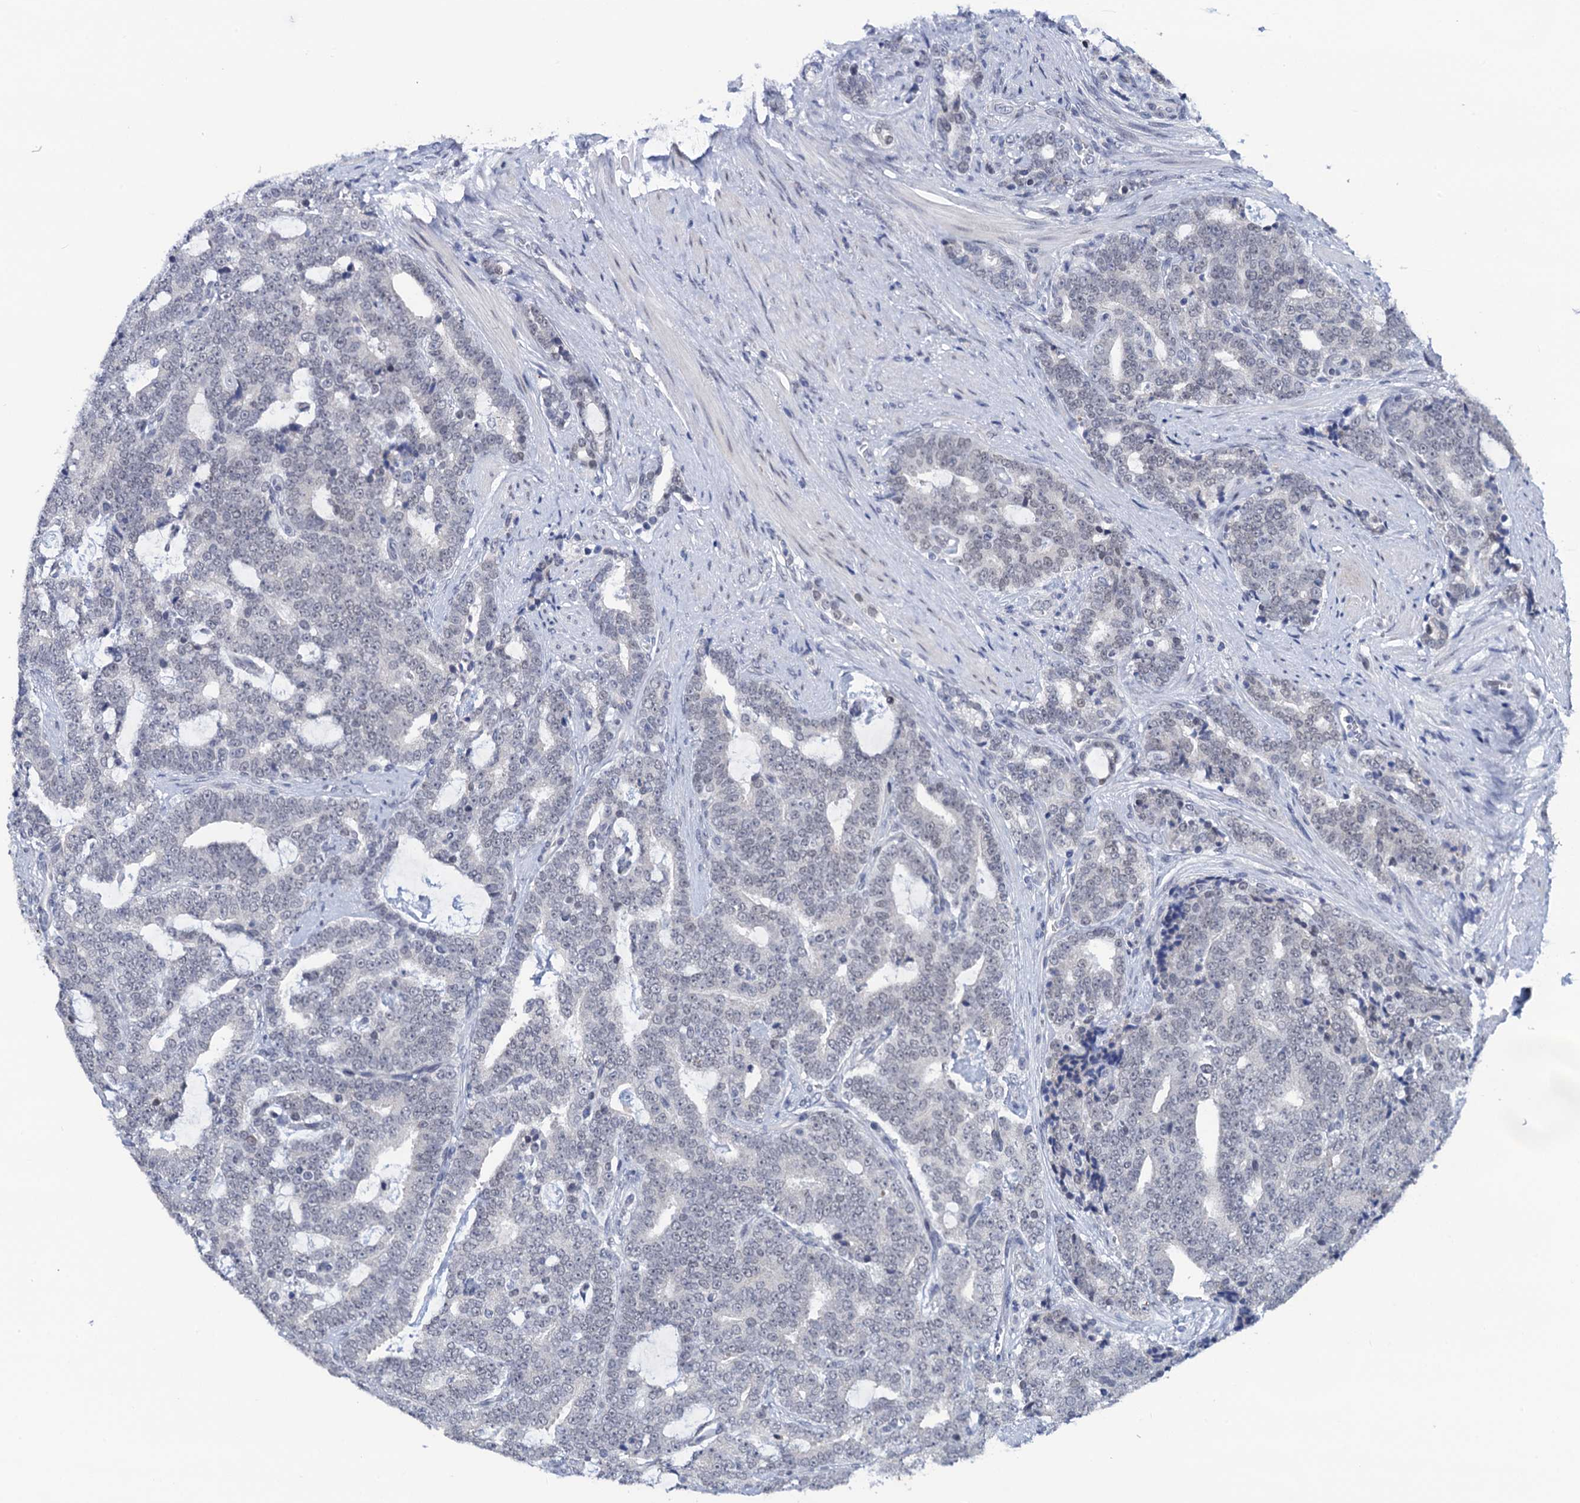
{"staining": {"intensity": "negative", "quantity": "none", "location": "none"}, "tissue": "prostate cancer", "cell_type": "Tumor cells", "image_type": "cancer", "snomed": [{"axis": "morphology", "description": "Adenocarcinoma, High grade"}, {"axis": "topography", "description": "Prostate and seminal vesicle, NOS"}], "caption": "This micrograph is of prostate adenocarcinoma (high-grade) stained with IHC to label a protein in brown with the nuclei are counter-stained blue. There is no positivity in tumor cells.", "gene": "C16orf87", "patient": {"sex": "male", "age": 67}}